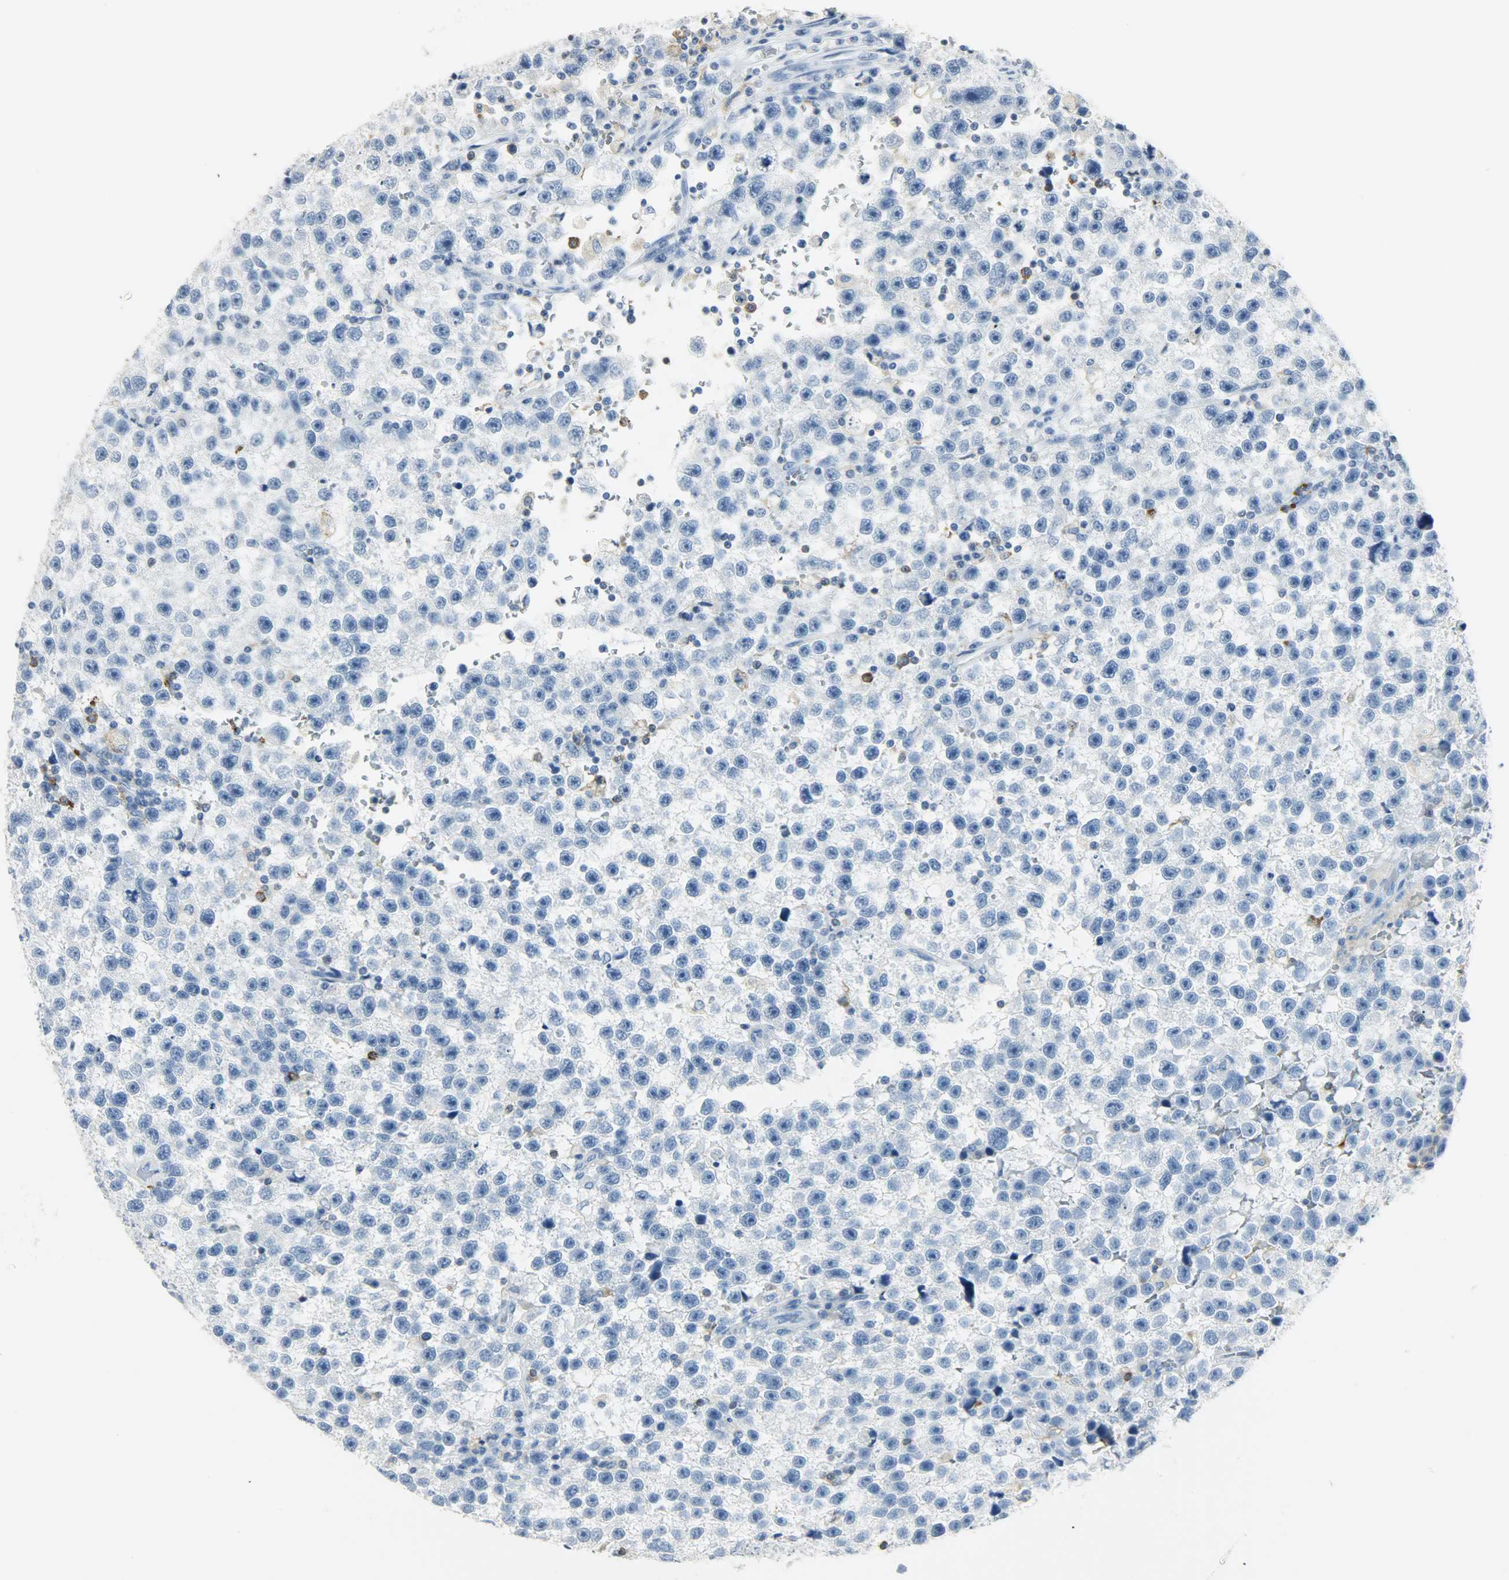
{"staining": {"intensity": "negative", "quantity": "none", "location": "none"}, "tissue": "testis cancer", "cell_type": "Tumor cells", "image_type": "cancer", "snomed": [{"axis": "morphology", "description": "Seminoma, NOS"}, {"axis": "topography", "description": "Testis"}], "caption": "Tumor cells show no significant expression in seminoma (testis).", "gene": "PTPN6", "patient": {"sex": "male", "age": 33}}